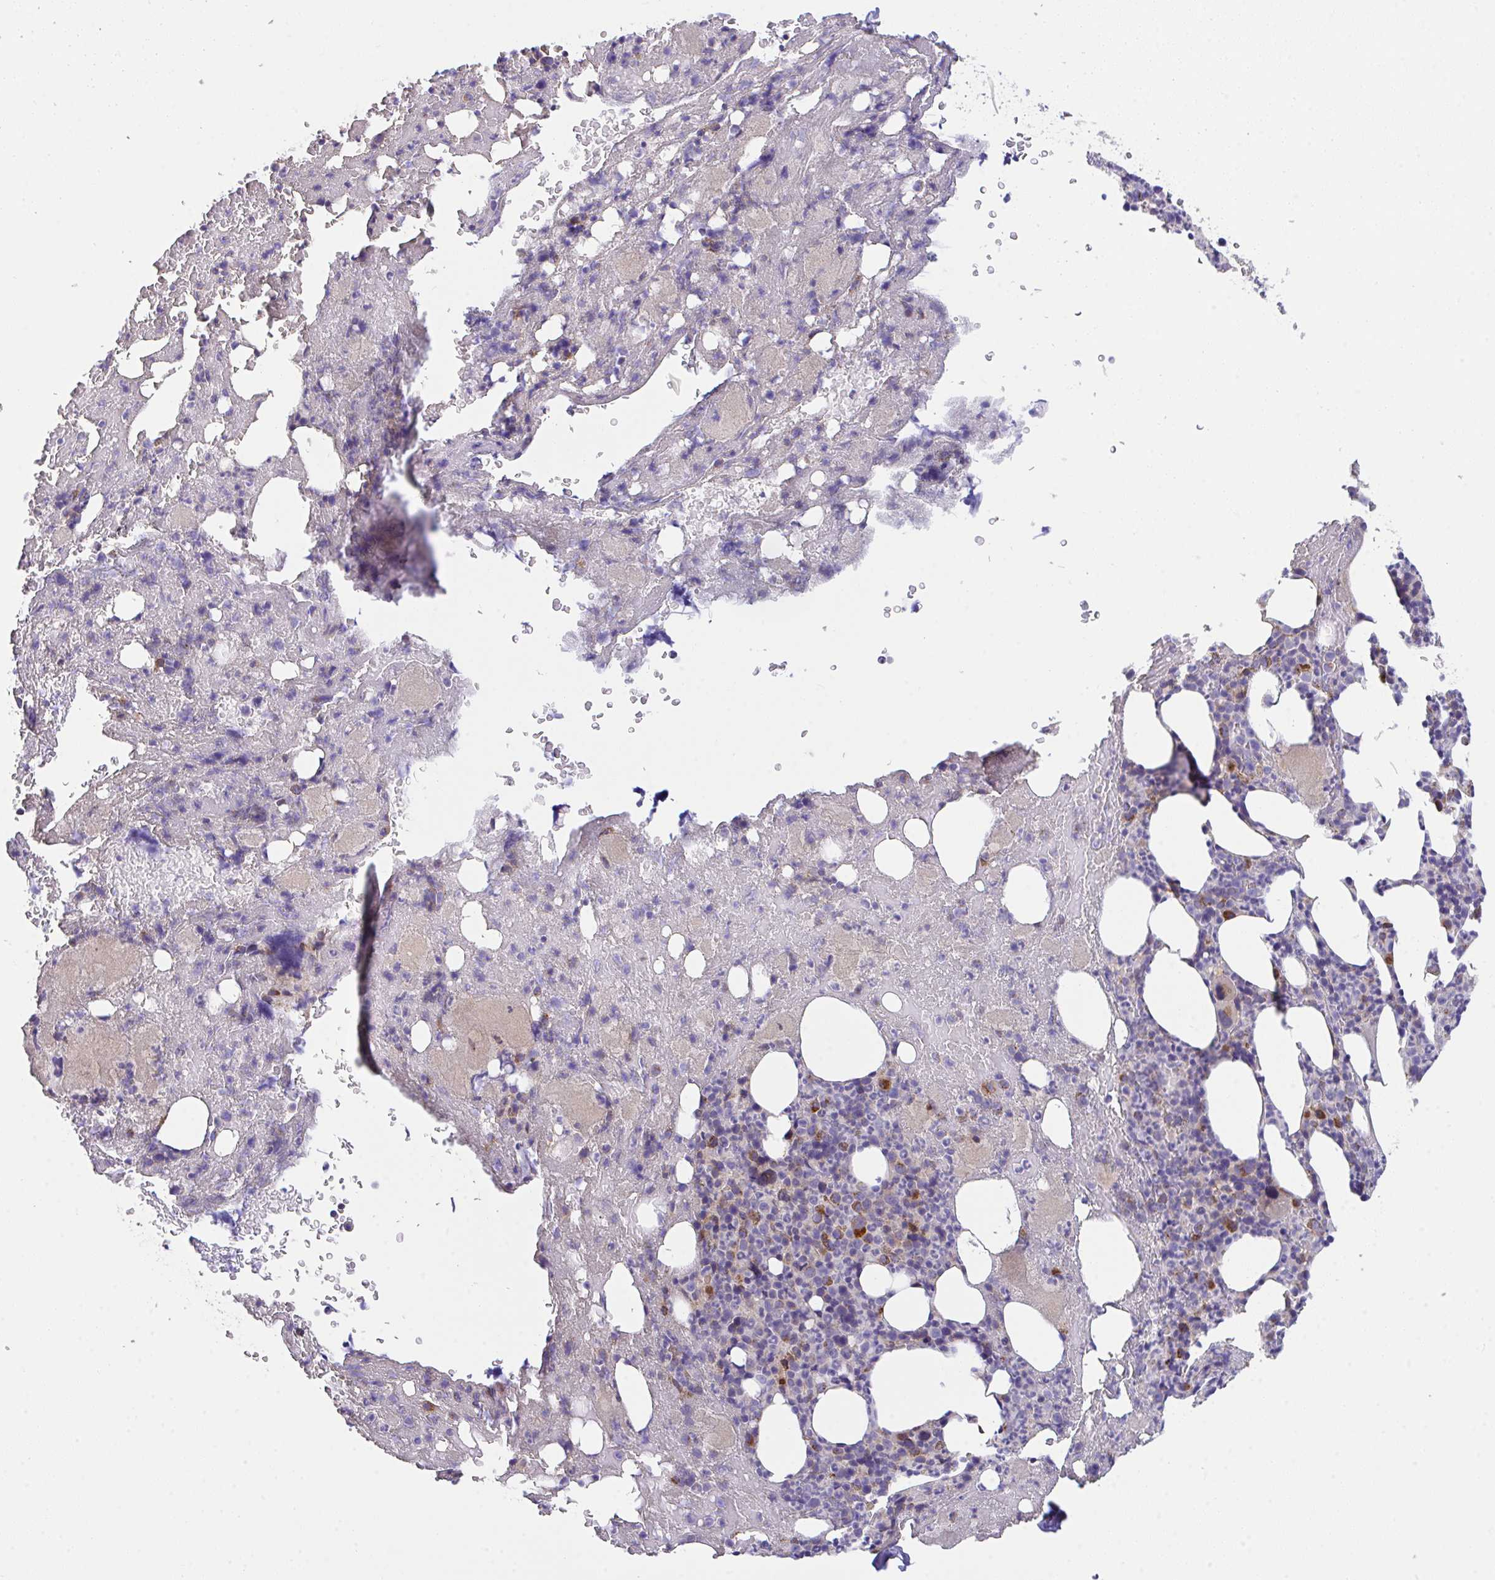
{"staining": {"intensity": "strong", "quantity": "<25%", "location": "cytoplasmic/membranous"}, "tissue": "bone marrow", "cell_type": "Hematopoietic cells", "image_type": "normal", "snomed": [{"axis": "morphology", "description": "Normal tissue, NOS"}, {"axis": "topography", "description": "Bone marrow"}], "caption": "Protein expression by immunohistochemistry (IHC) reveals strong cytoplasmic/membranous positivity in about <25% of hematopoietic cells in normal bone marrow.", "gene": "MIA3", "patient": {"sex": "female", "age": 59}}